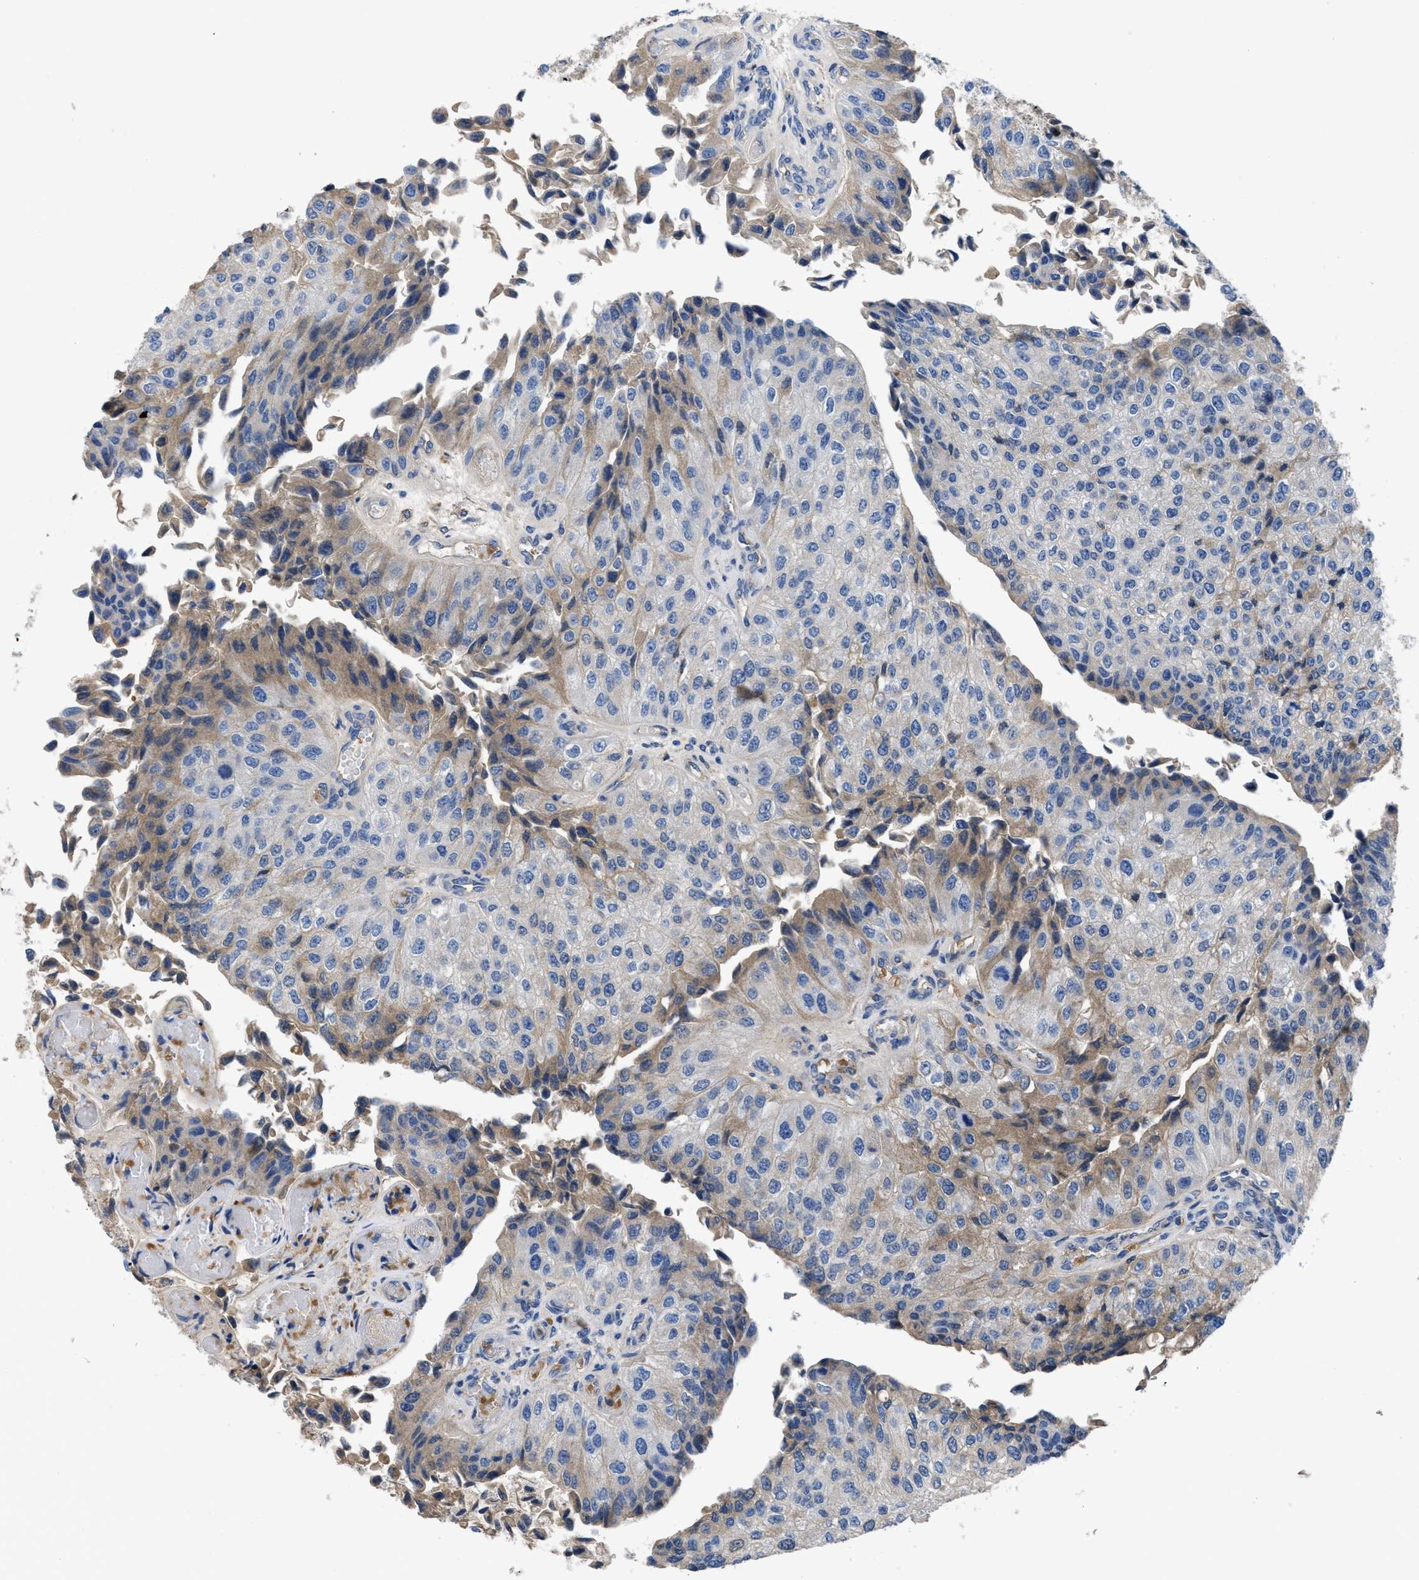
{"staining": {"intensity": "weak", "quantity": "<25%", "location": "cytoplasmic/membranous"}, "tissue": "urothelial cancer", "cell_type": "Tumor cells", "image_type": "cancer", "snomed": [{"axis": "morphology", "description": "Urothelial carcinoma, High grade"}, {"axis": "topography", "description": "Kidney"}, {"axis": "topography", "description": "Urinary bladder"}], "caption": "Micrograph shows no protein positivity in tumor cells of high-grade urothelial carcinoma tissue.", "gene": "SERPINA6", "patient": {"sex": "male", "age": 77}}